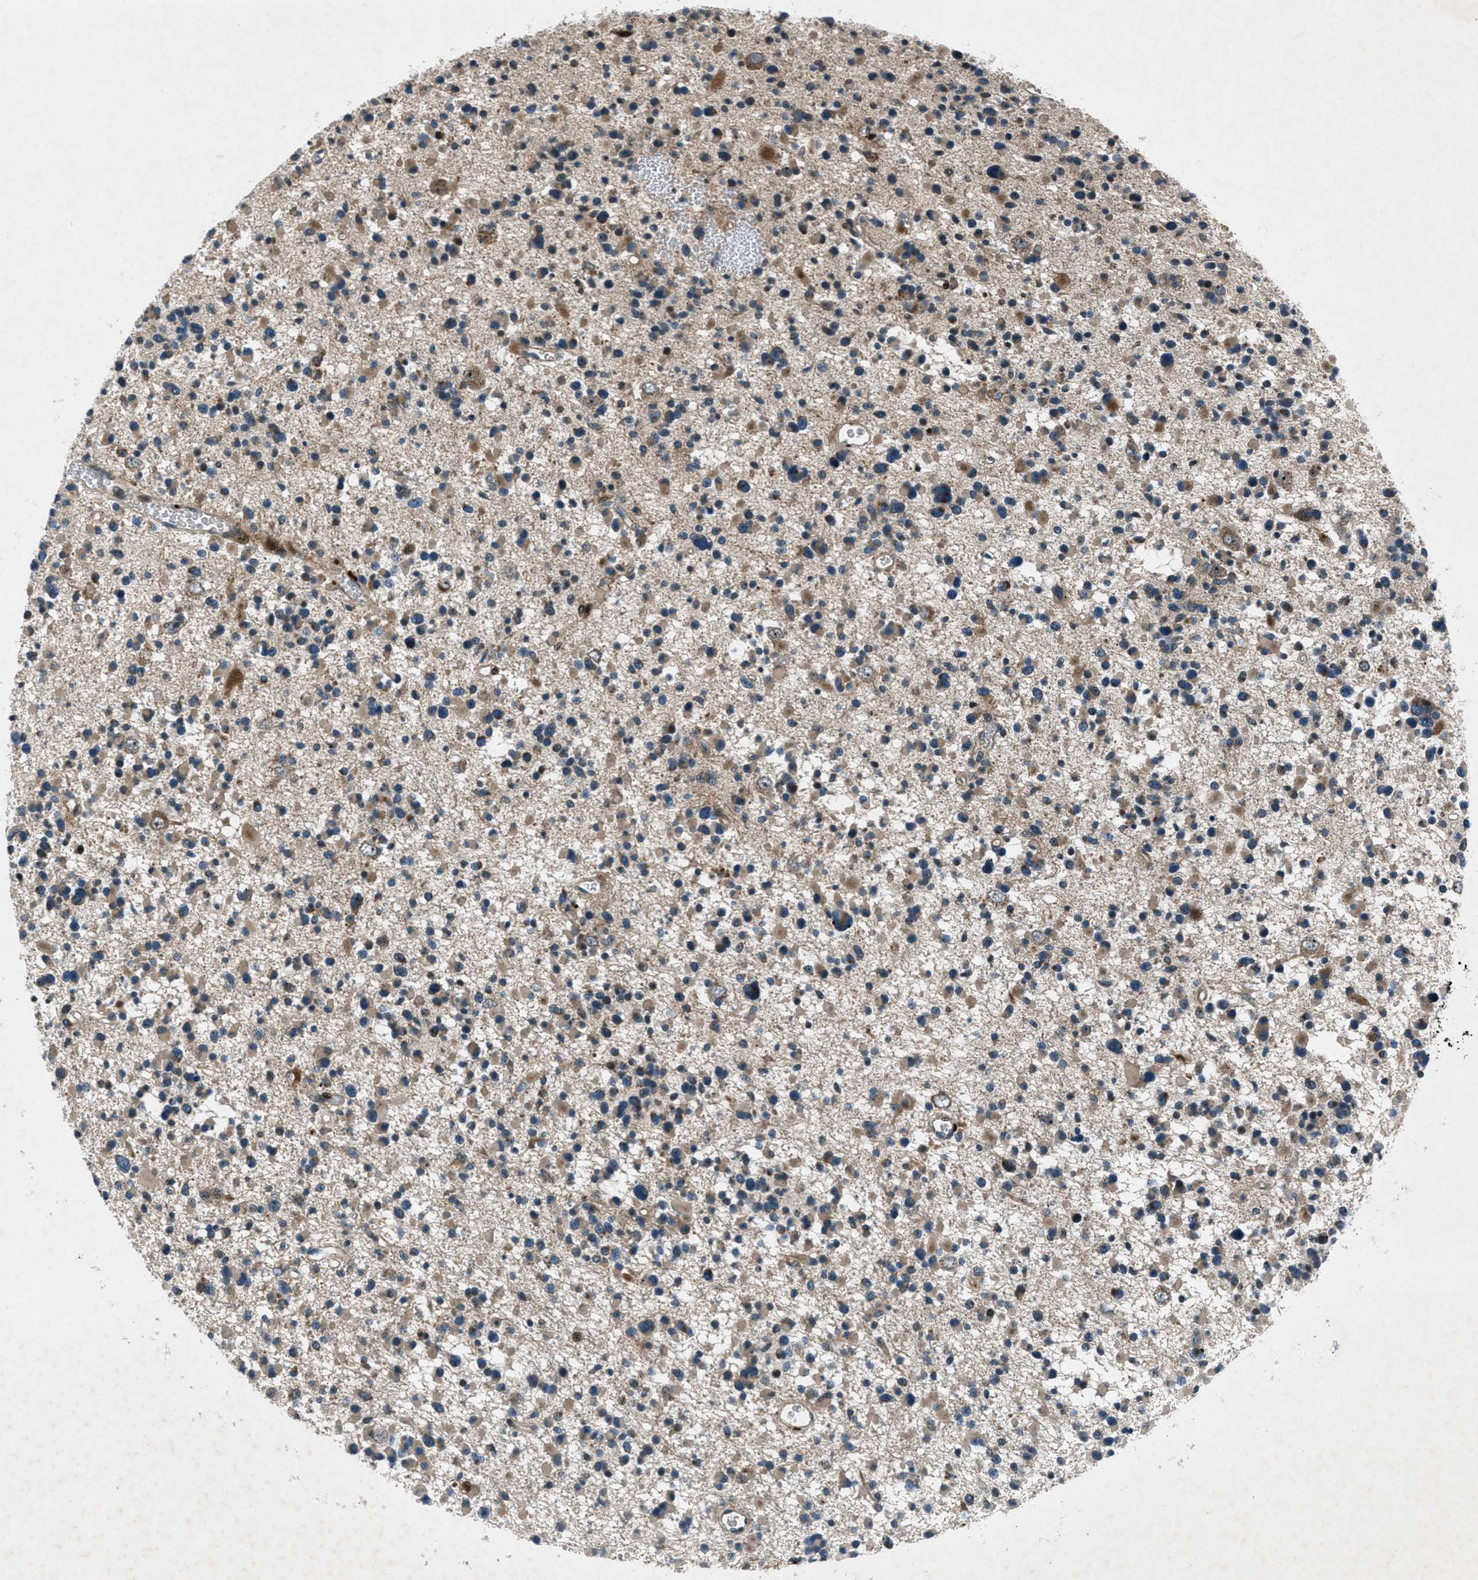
{"staining": {"intensity": "weak", "quantity": ">75%", "location": "cytoplasmic/membranous"}, "tissue": "glioma", "cell_type": "Tumor cells", "image_type": "cancer", "snomed": [{"axis": "morphology", "description": "Glioma, malignant, Low grade"}, {"axis": "topography", "description": "Brain"}], "caption": "Immunohistochemical staining of human malignant glioma (low-grade) reveals low levels of weak cytoplasmic/membranous expression in approximately >75% of tumor cells.", "gene": "CLEC2D", "patient": {"sex": "female", "age": 22}}